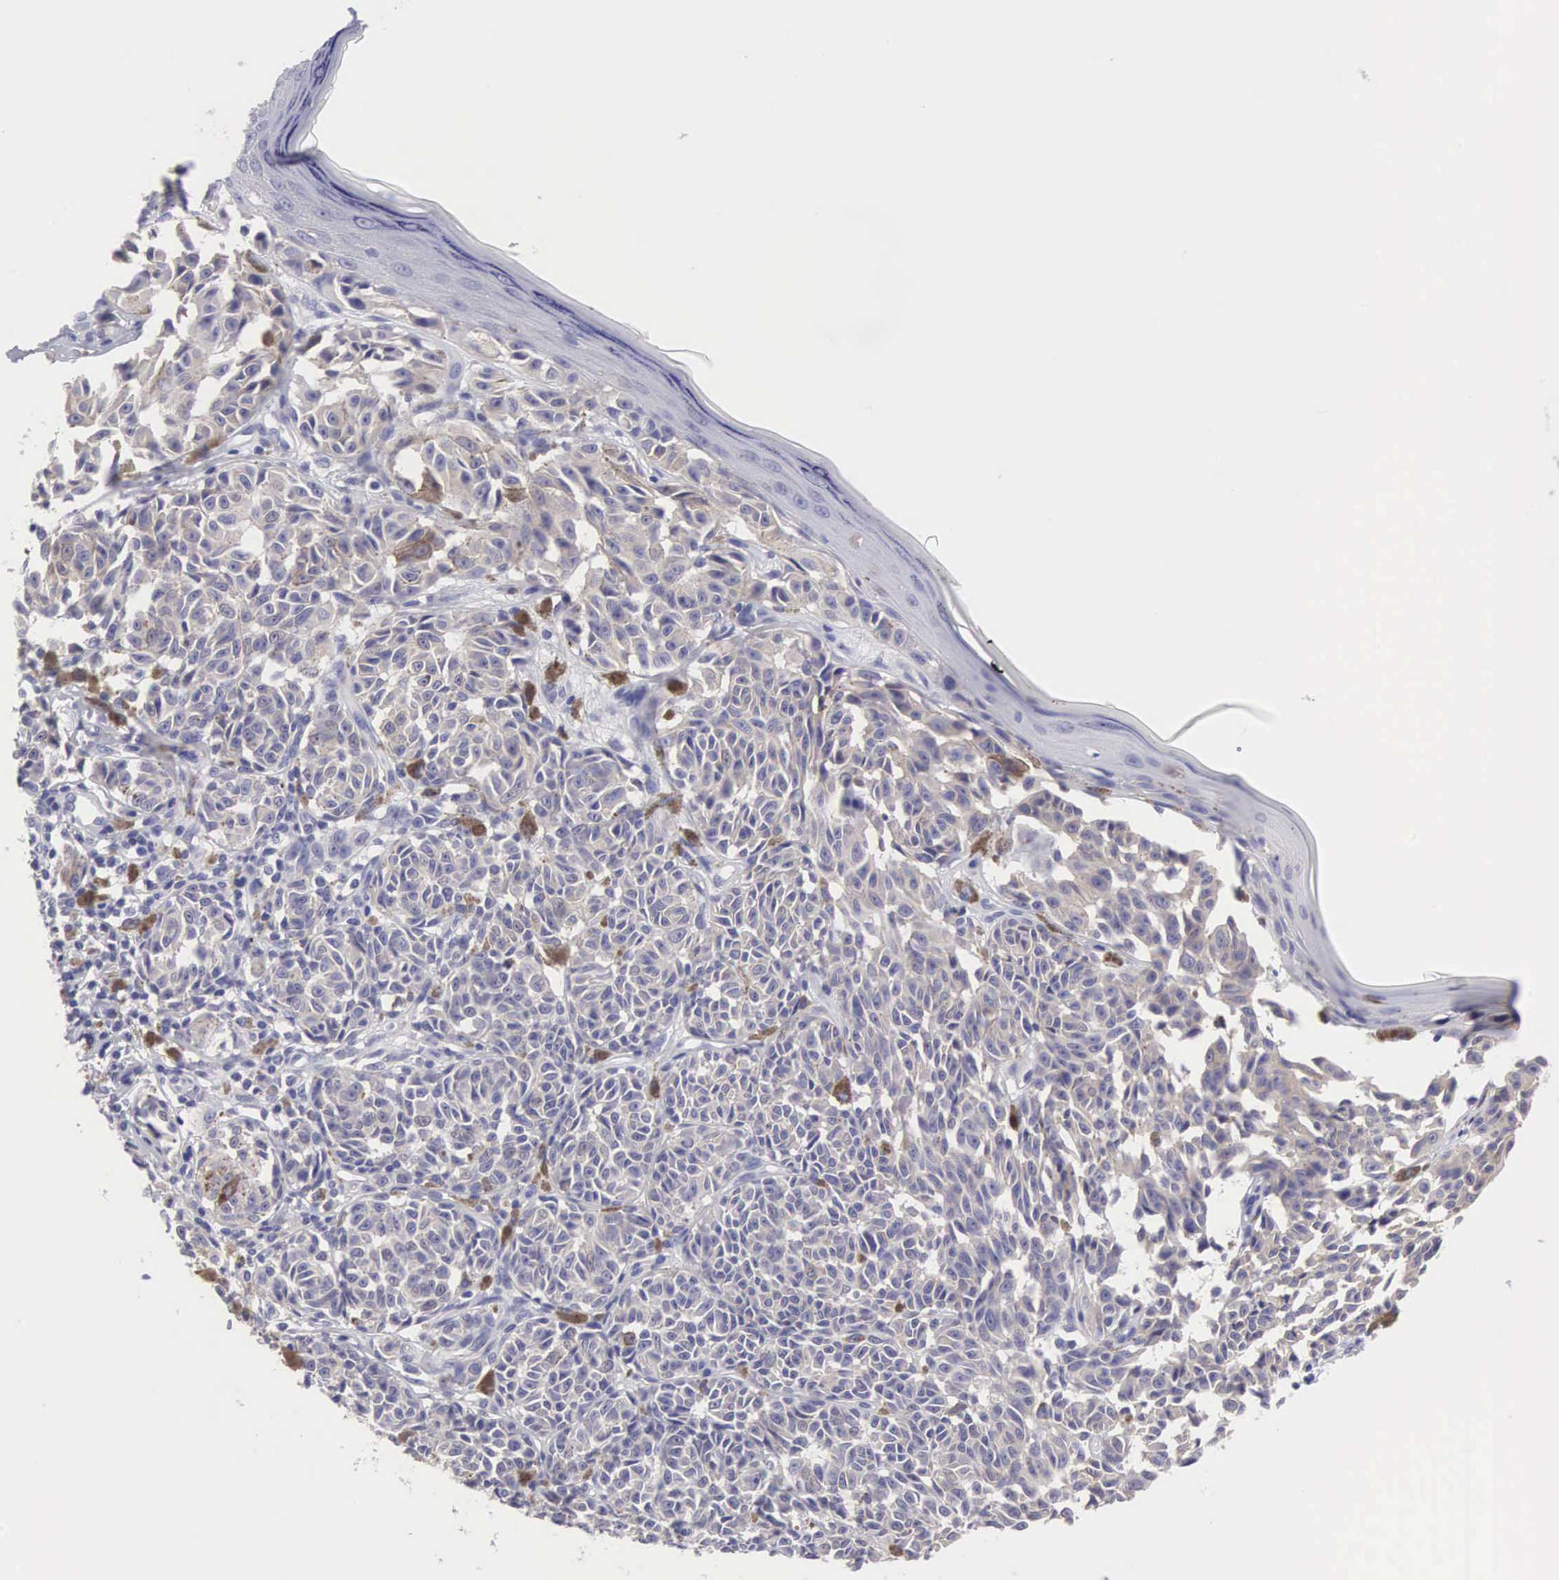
{"staining": {"intensity": "negative", "quantity": "none", "location": "none"}, "tissue": "melanoma", "cell_type": "Tumor cells", "image_type": "cancer", "snomed": [{"axis": "morphology", "description": "Malignant melanoma, NOS"}, {"axis": "topography", "description": "Skin"}], "caption": "Histopathology image shows no significant protein positivity in tumor cells of malignant melanoma. The staining was performed using DAB (3,3'-diaminobenzidine) to visualize the protein expression in brown, while the nuclei were stained in blue with hematoxylin (Magnification: 20x).", "gene": "SLITRK4", "patient": {"sex": "male", "age": 49}}